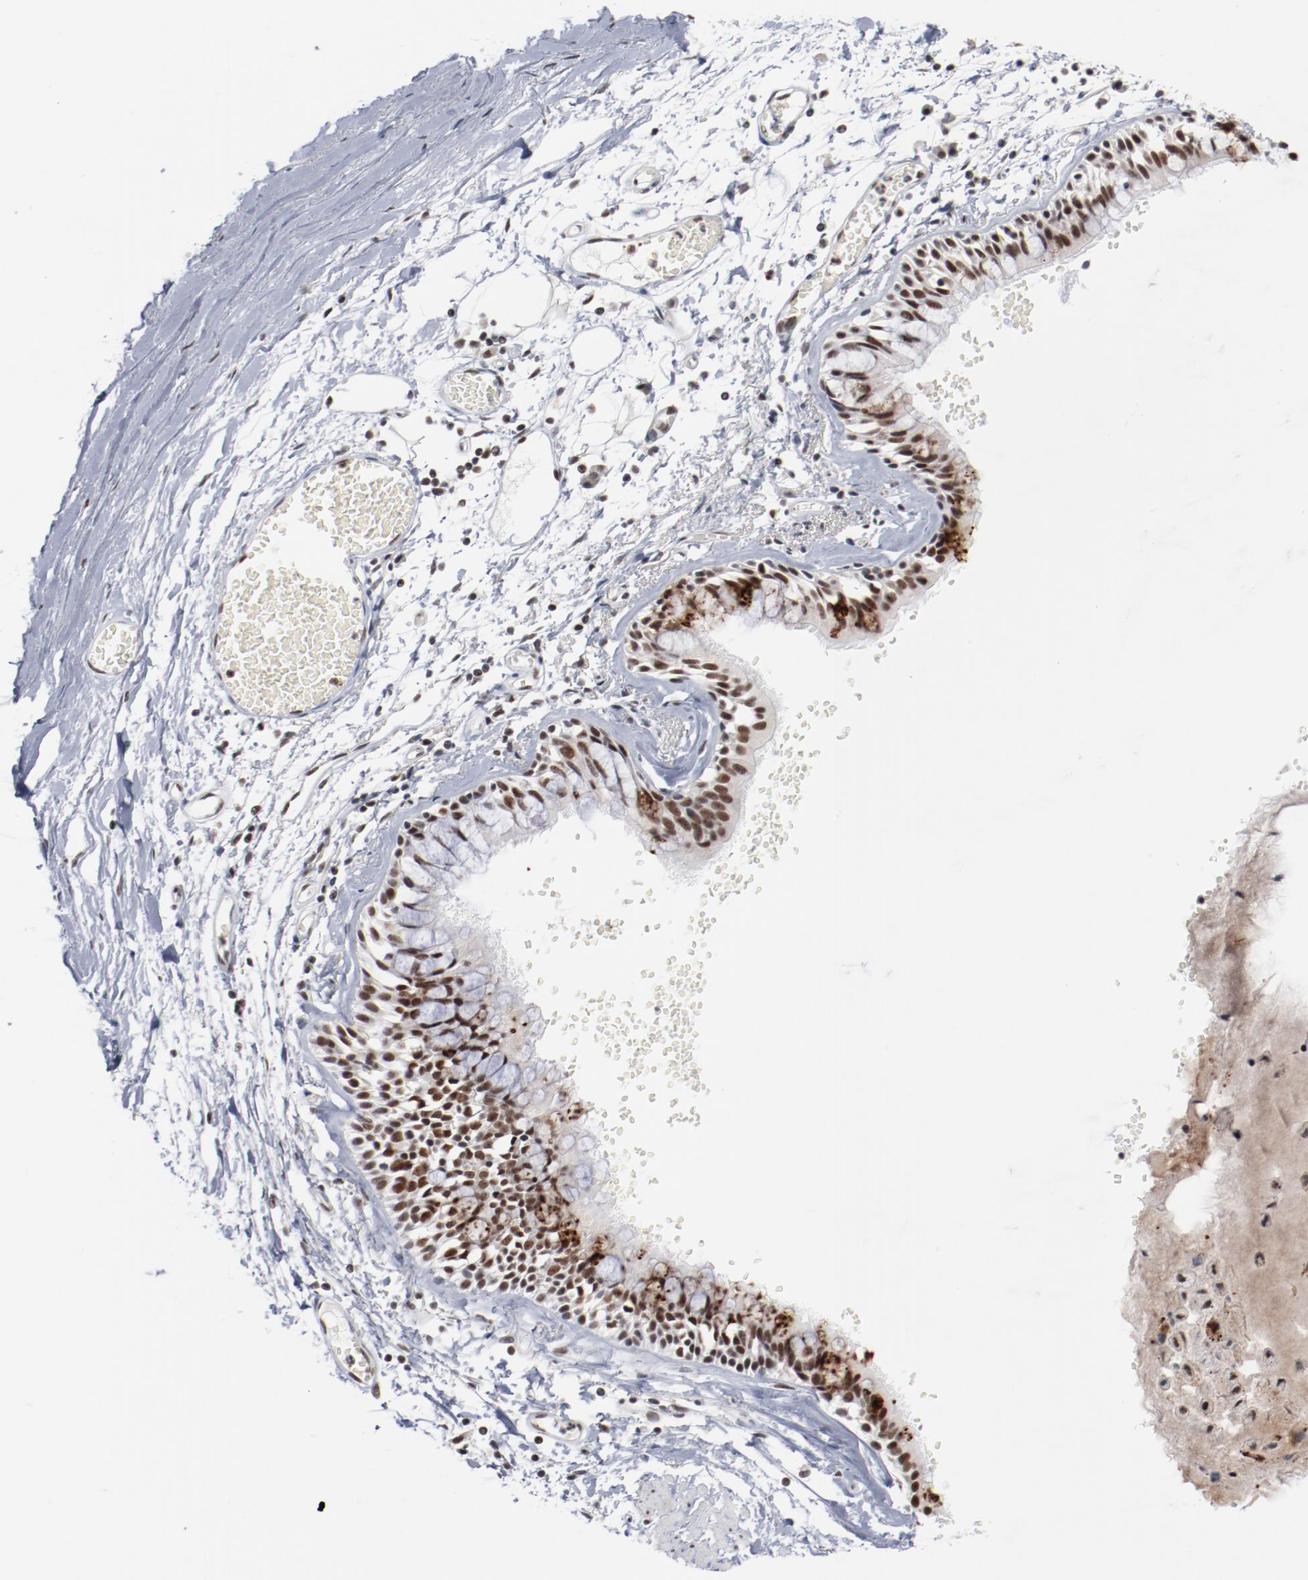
{"staining": {"intensity": "moderate", "quantity": ">75%", "location": "nuclear"}, "tissue": "bronchus", "cell_type": "Respiratory epithelial cells", "image_type": "normal", "snomed": [{"axis": "morphology", "description": "Normal tissue, NOS"}, {"axis": "topography", "description": "Bronchus"}, {"axis": "topography", "description": "Lung"}], "caption": "Protein expression analysis of benign bronchus shows moderate nuclear positivity in about >75% of respiratory epithelial cells.", "gene": "BUB3", "patient": {"sex": "female", "age": 56}}